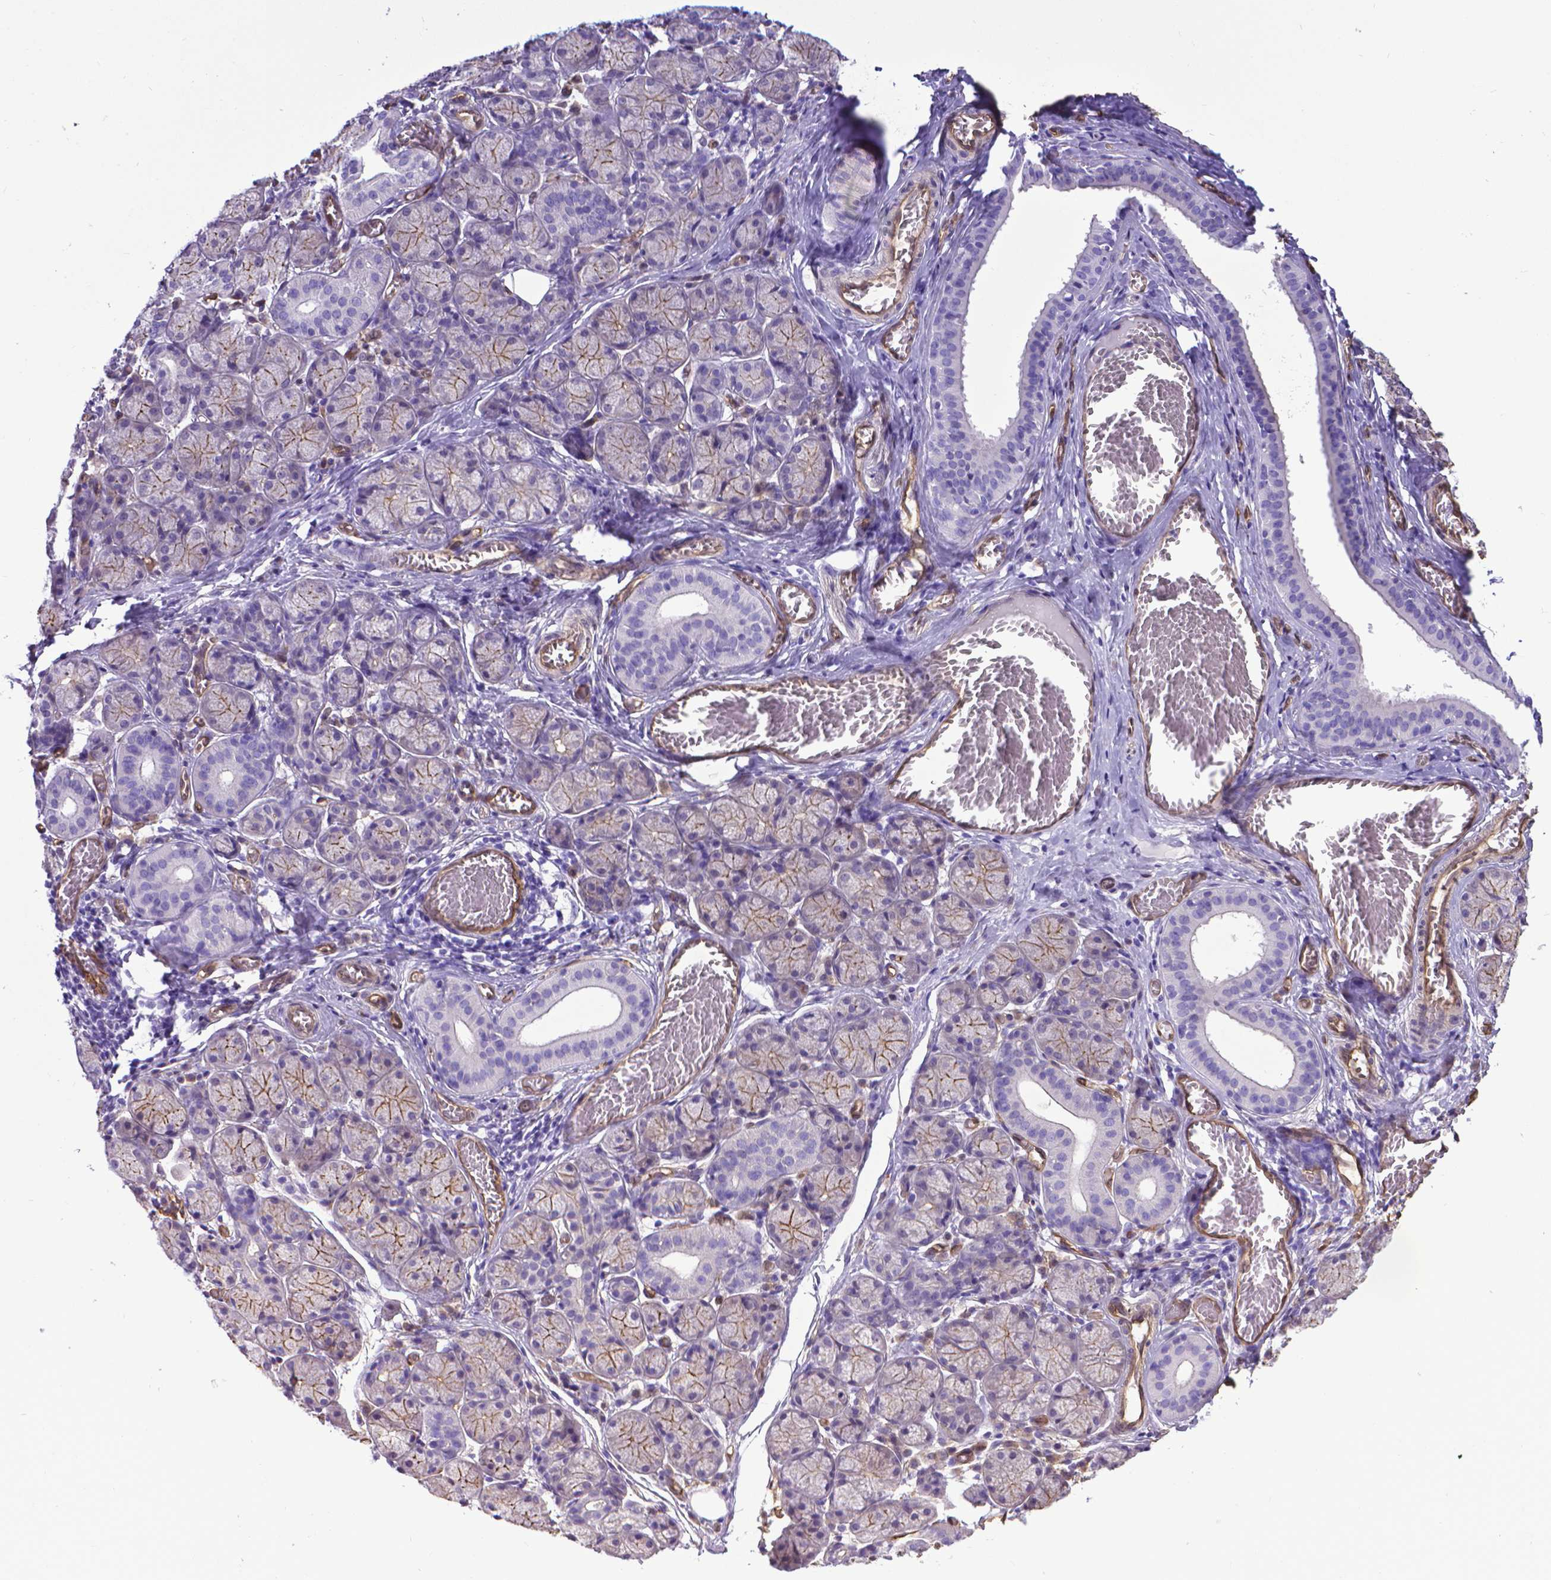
{"staining": {"intensity": "moderate", "quantity": "<25%", "location": "cytoplasmic/membranous"}, "tissue": "salivary gland", "cell_type": "Glandular cells", "image_type": "normal", "snomed": [{"axis": "morphology", "description": "Normal tissue, NOS"}, {"axis": "topography", "description": "Salivary gland"}, {"axis": "topography", "description": "Peripheral nerve tissue"}], "caption": "Salivary gland stained with IHC demonstrates moderate cytoplasmic/membranous expression in about <25% of glandular cells.", "gene": "CLIC4", "patient": {"sex": "female", "age": 24}}